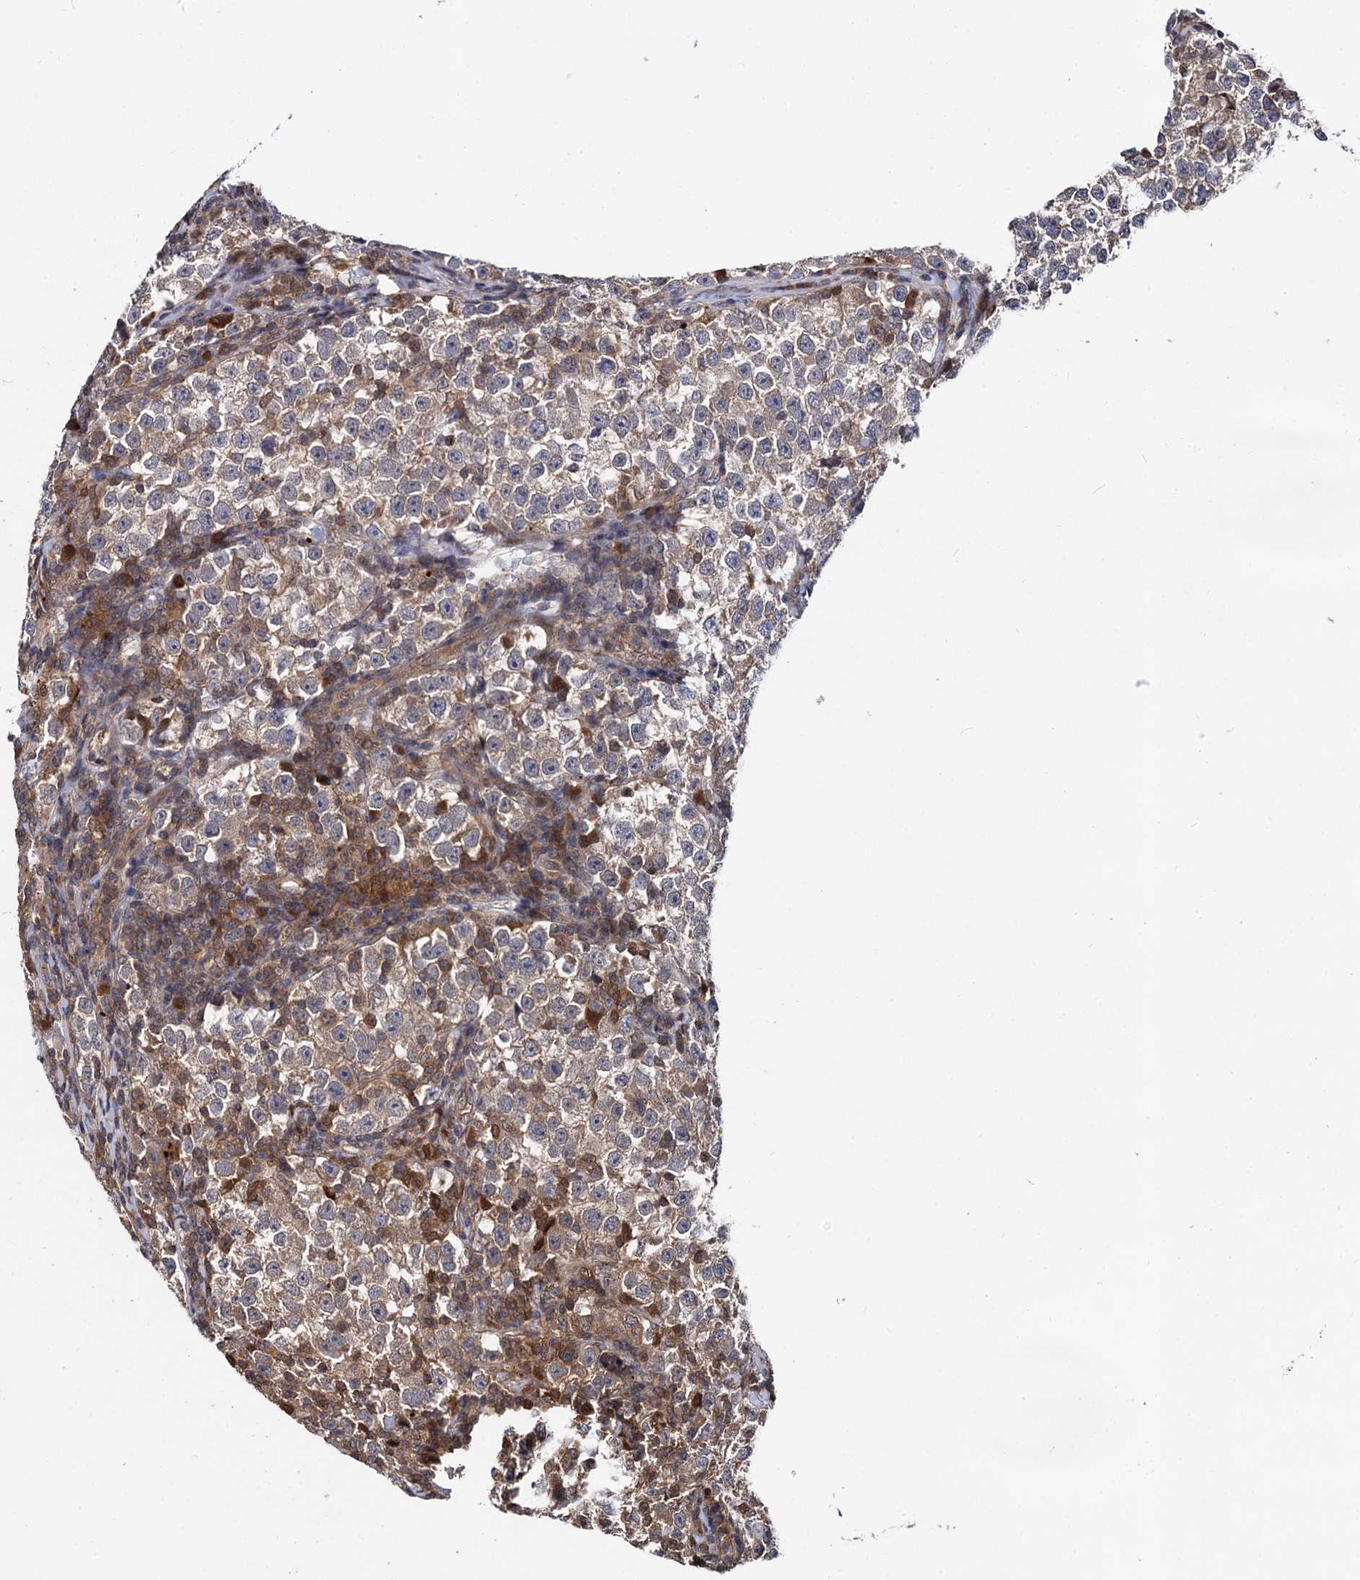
{"staining": {"intensity": "weak", "quantity": "25%-75%", "location": "cytoplasmic/membranous"}, "tissue": "testis cancer", "cell_type": "Tumor cells", "image_type": "cancer", "snomed": [{"axis": "morphology", "description": "Normal tissue, NOS"}, {"axis": "morphology", "description": "Seminoma, NOS"}, {"axis": "topography", "description": "Testis"}], "caption": "High-power microscopy captured an immunohistochemistry histopathology image of testis seminoma, revealing weak cytoplasmic/membranous positivity in about 25%-75% of tumor cells.", "gene": "SELENOP", "patient": {"sex": "male", "age": 43}}